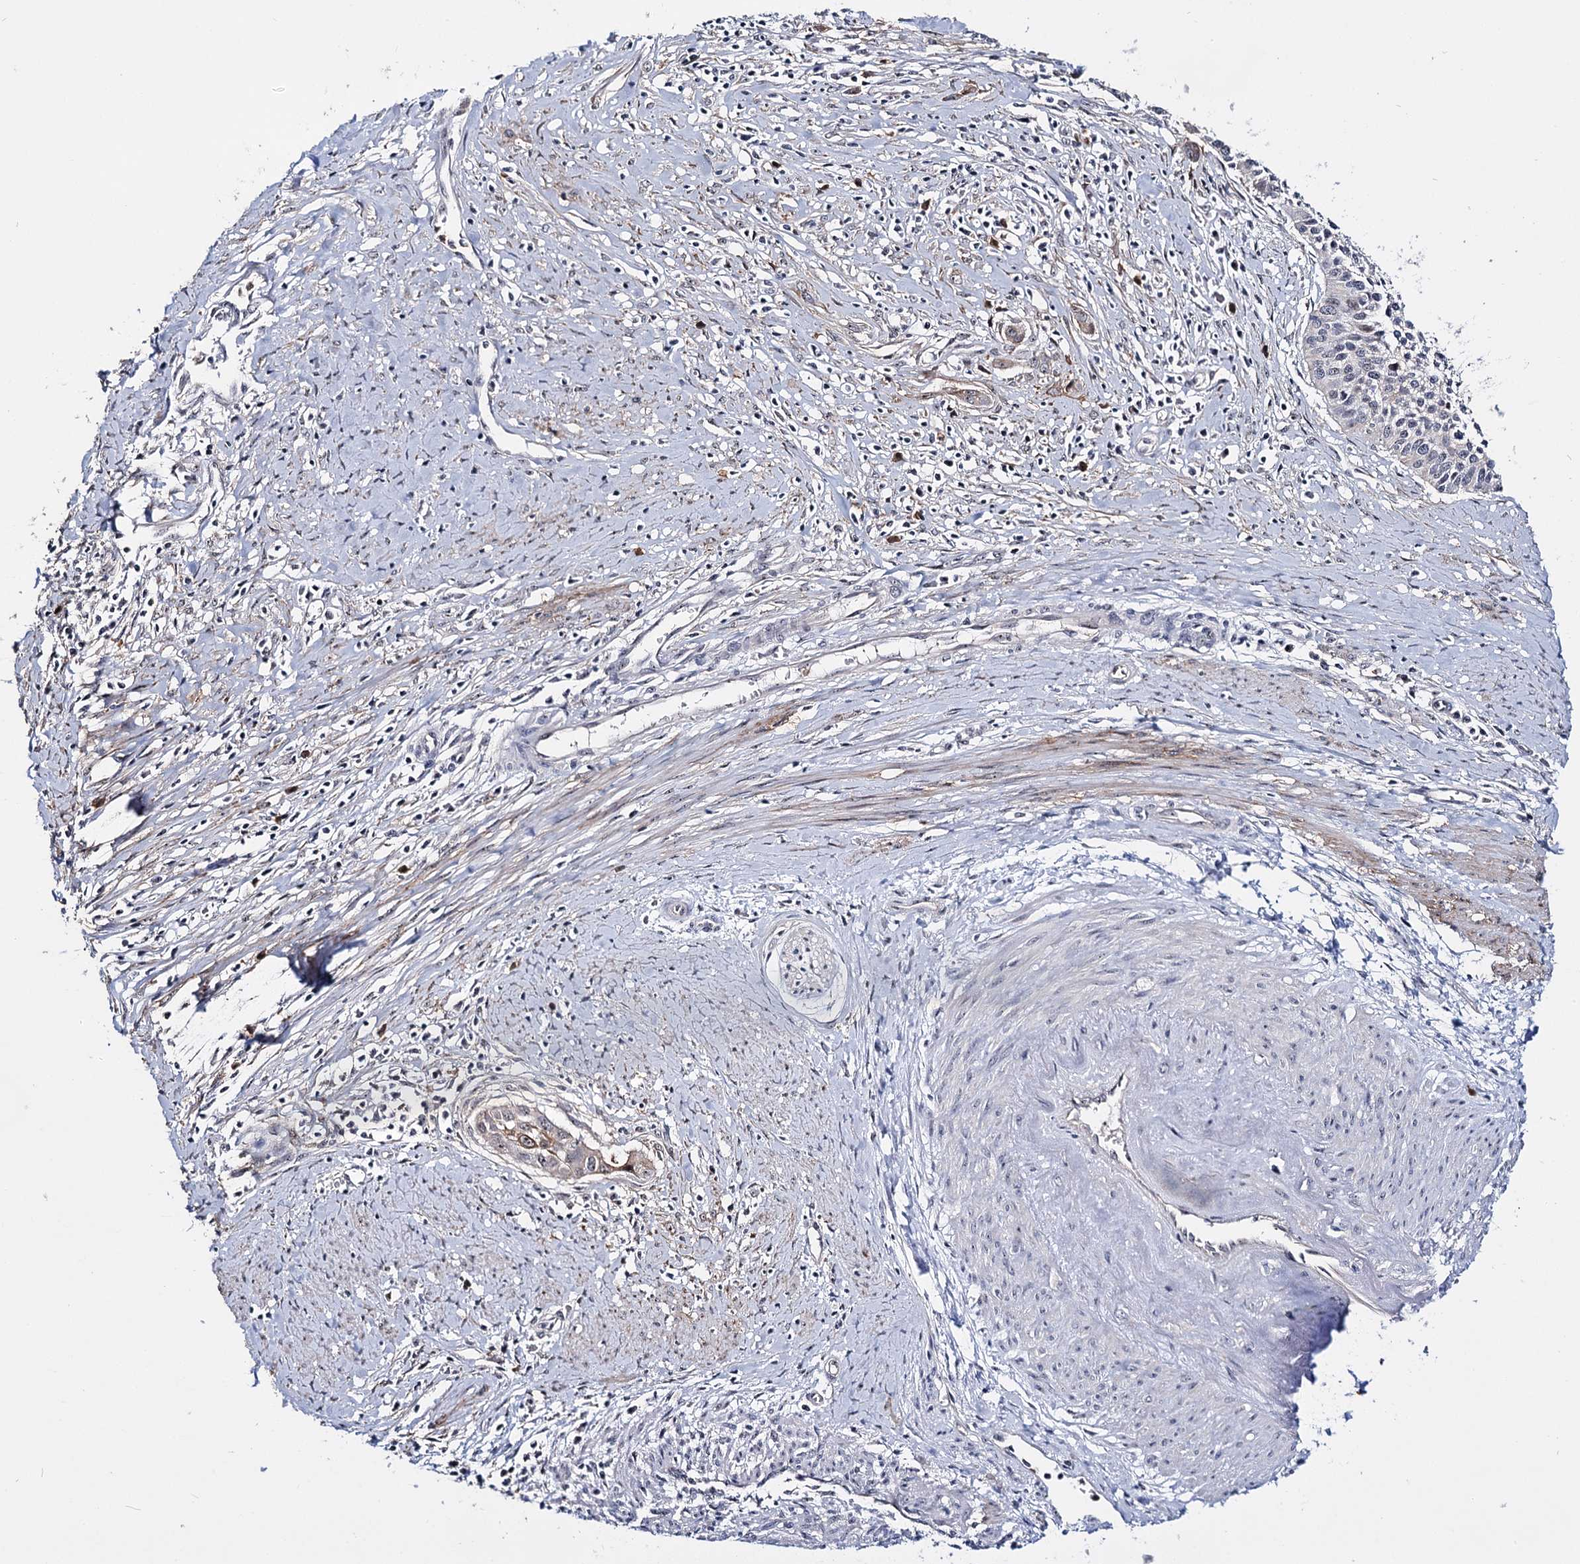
{"staining": {"intensity": "weak", "quantity": "25%-75%", "location": "cytoplasmic/membranous"}, "tissue": "cervical cancer", "cell_type": "Tumor cells", "image_type": "cancer", "snomed": [{"axis": "morphology", "description": "Squamous cell carcinoma, NOS"}, {"axis": "topography", "description": "Cervix"}], "caption": "Weak cytoplasmic/membranous staining is identified in about 25%-75% of tumor cells in cervical squamous cell carcinoma. The protein is shown in brown color, while the nuclei are stained blue.", "gene": "SUPT20H", "patient": {"sex": "female", "age": 34}}